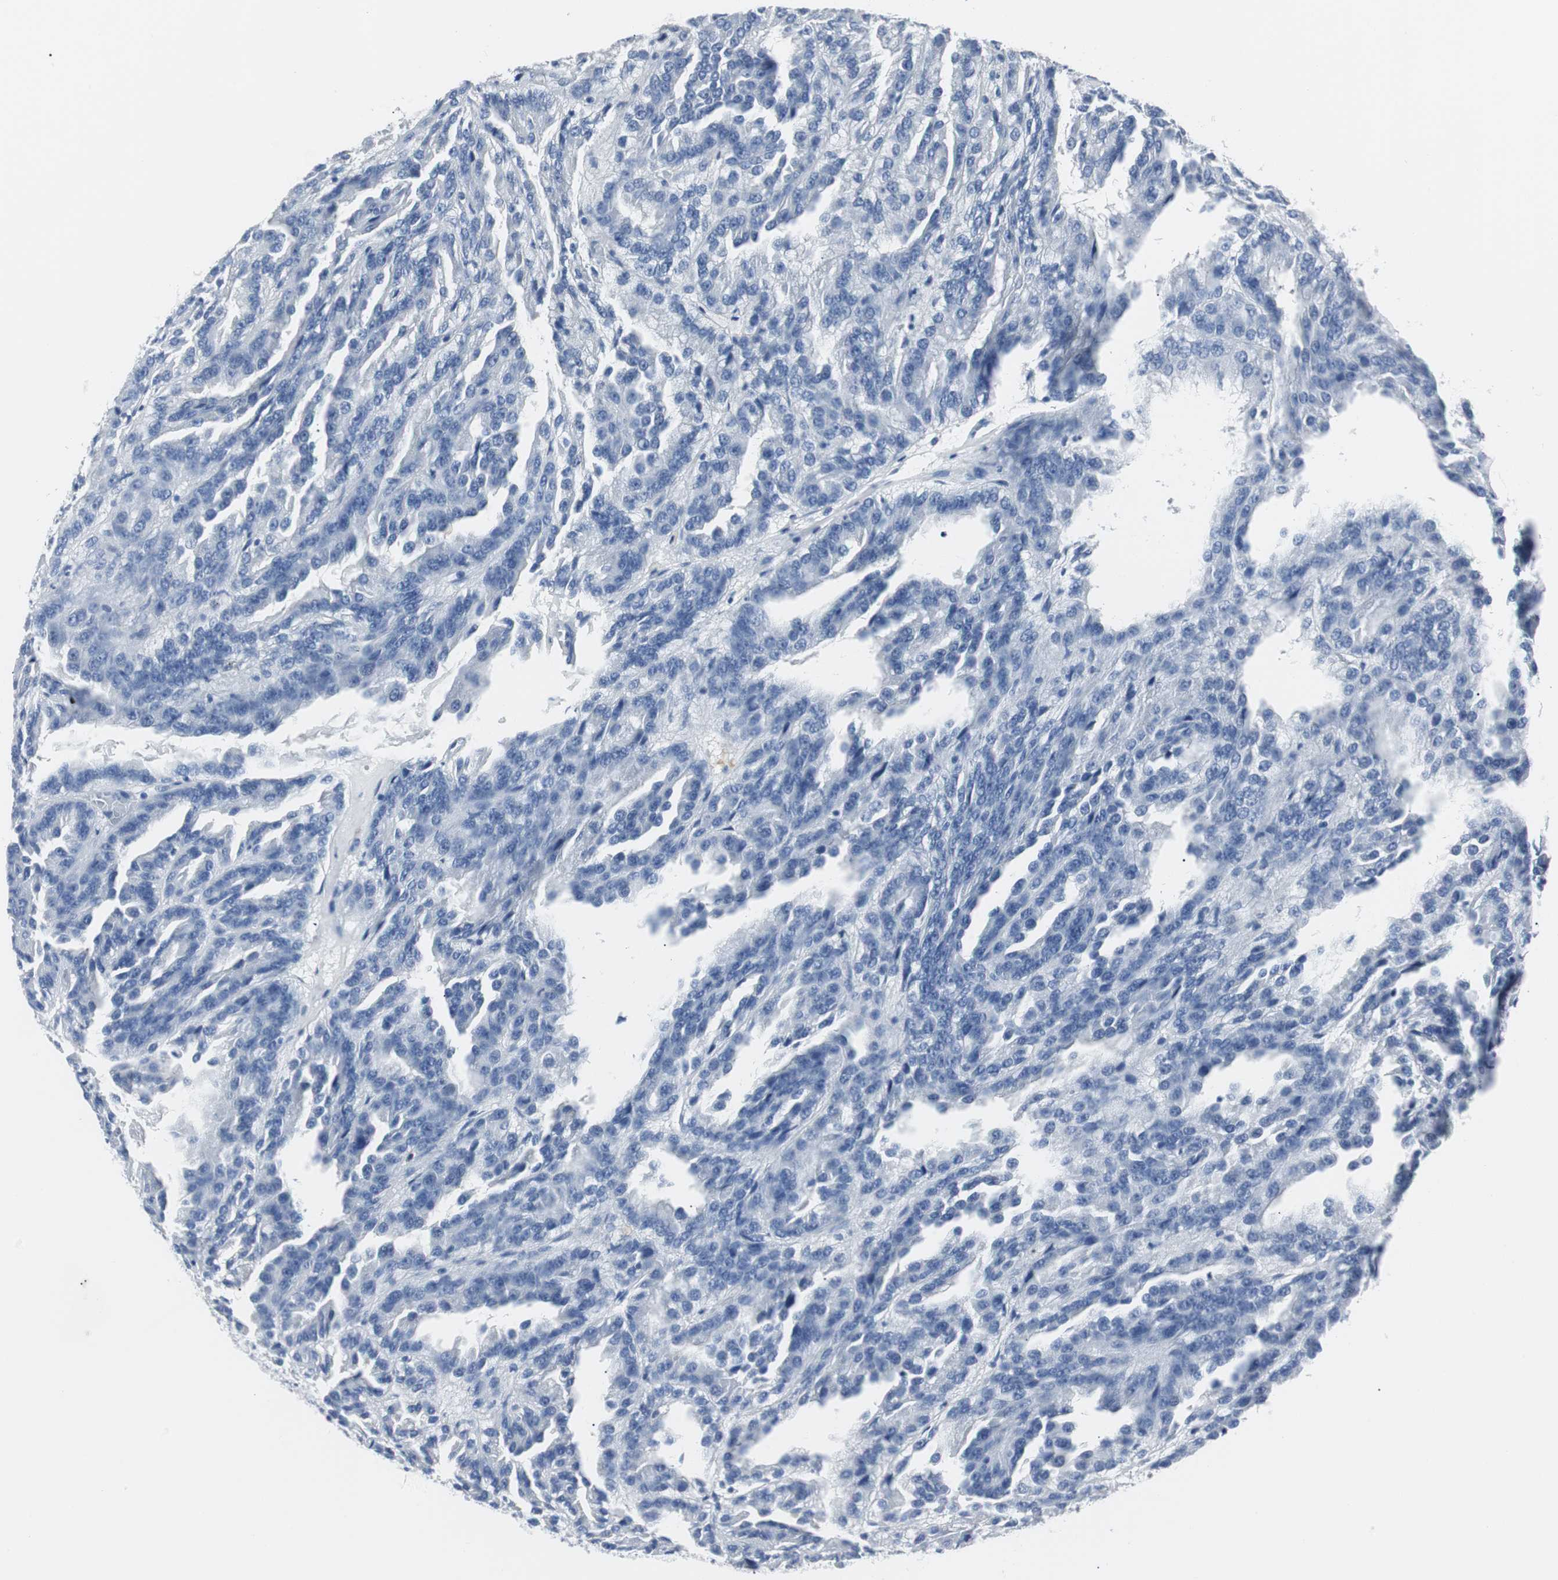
{"staining": {"intensity": "negative", "quantity": "none", "location": "none"}, "tissue": "renal cancer", "cell_type": "Tumor cells", "image_type": "cancer", "snomed": [{"axis": "morphology", "description": "Adenocarcinoma, NOS"}, {"axis": "topography", "description": "Kidney"}], "caption": "The micrograph exhibits no significant expression in tumor cells of renal cancer (adenocarcinoma).", "gene": "GAP43", "patient": {"sex": "male", "age": 46}}